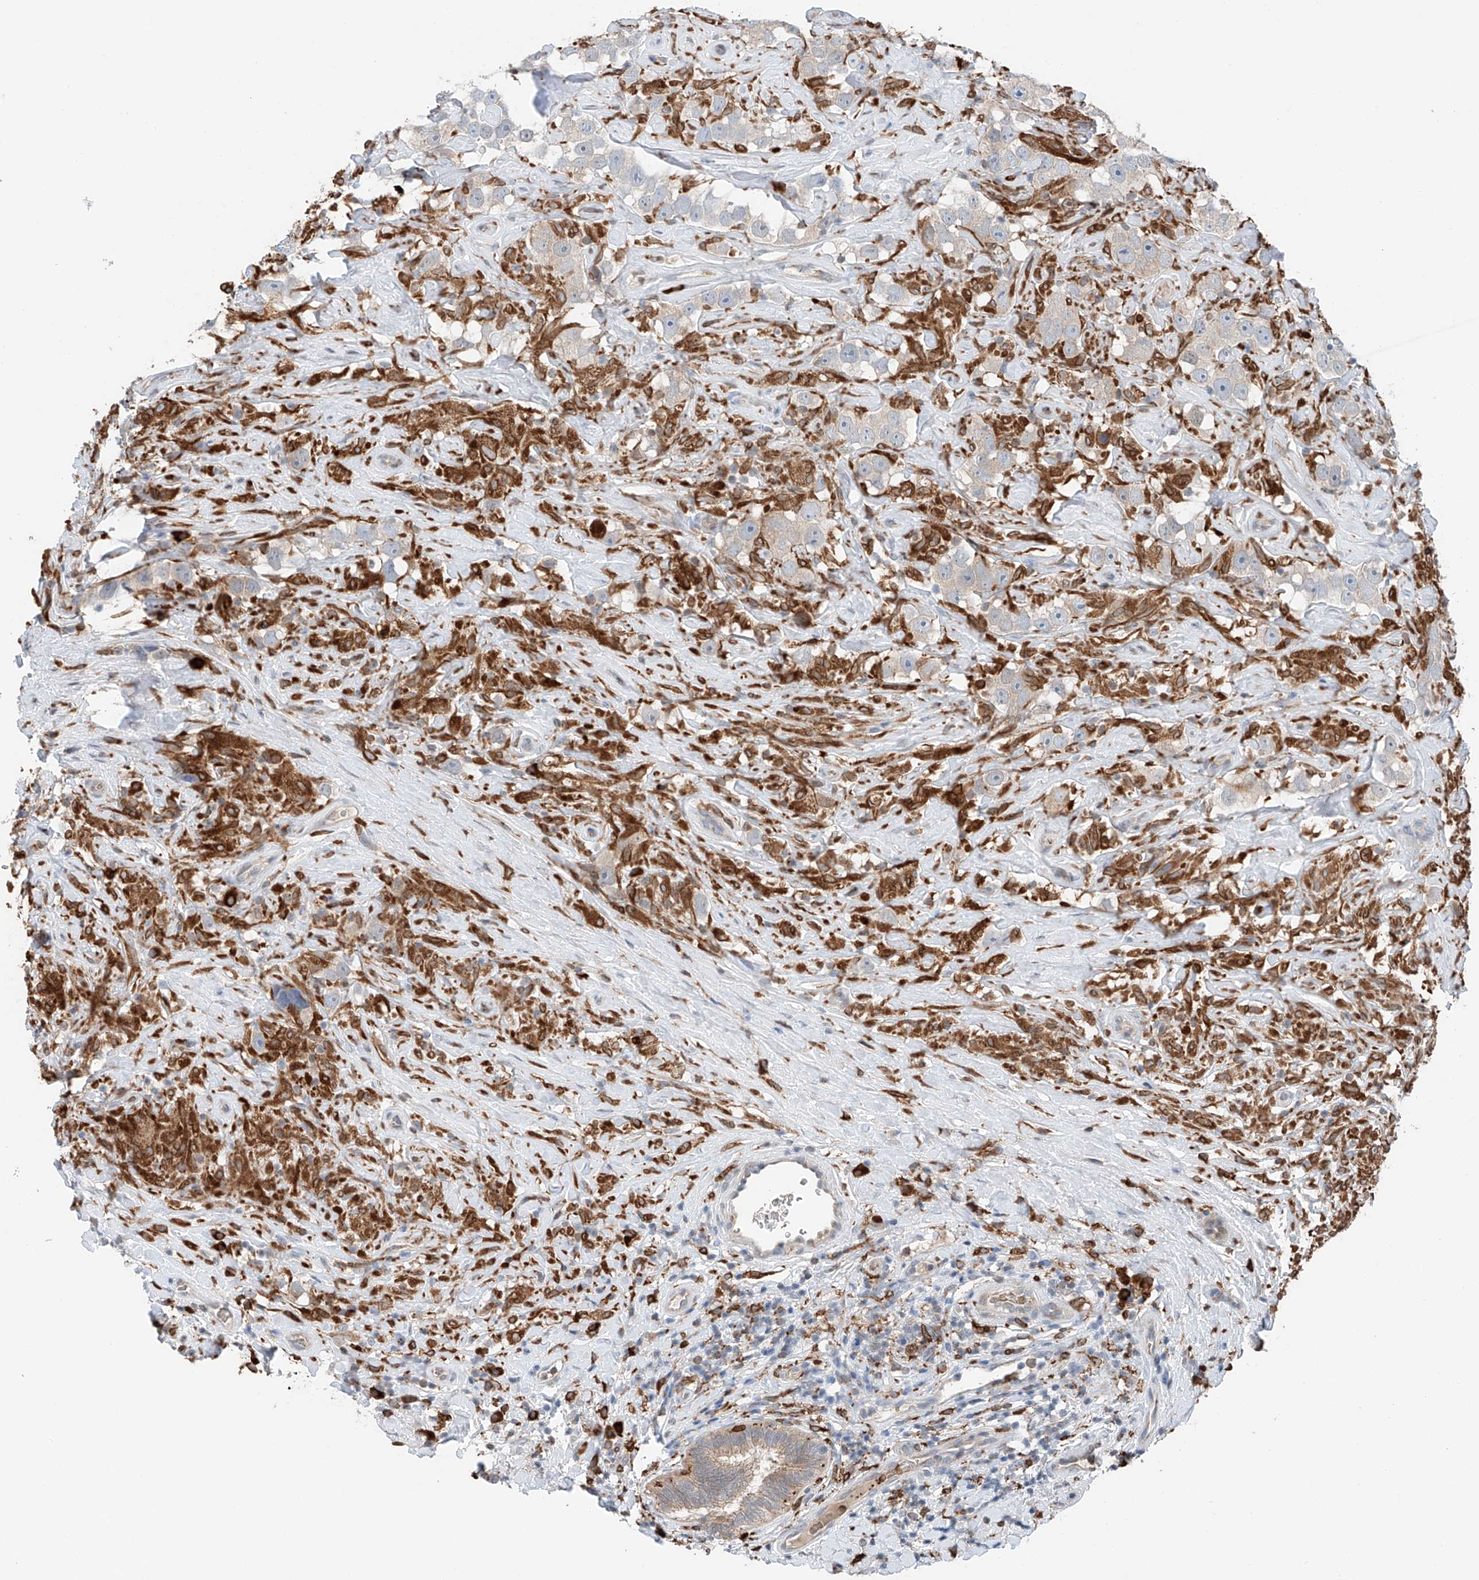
{"staining": {"intensity": "negative", "quantity": "none", "location": "none"}, "tissue": "testis cancer", "cell_type": "Tumor cells", "image_type": "cancer", "snomed": [{"axis": "morphology", "description": "Seminoma, NOS"}, {"axis": "topography", "description": "Testis"}], "caption": "An immunohistochemistry image of seminoma (testis) is shown. There is no staining in tumor cells of seminoma (testis).", "gene": "TBXAS1", "patient": {"sex": "male", "age": 49}}